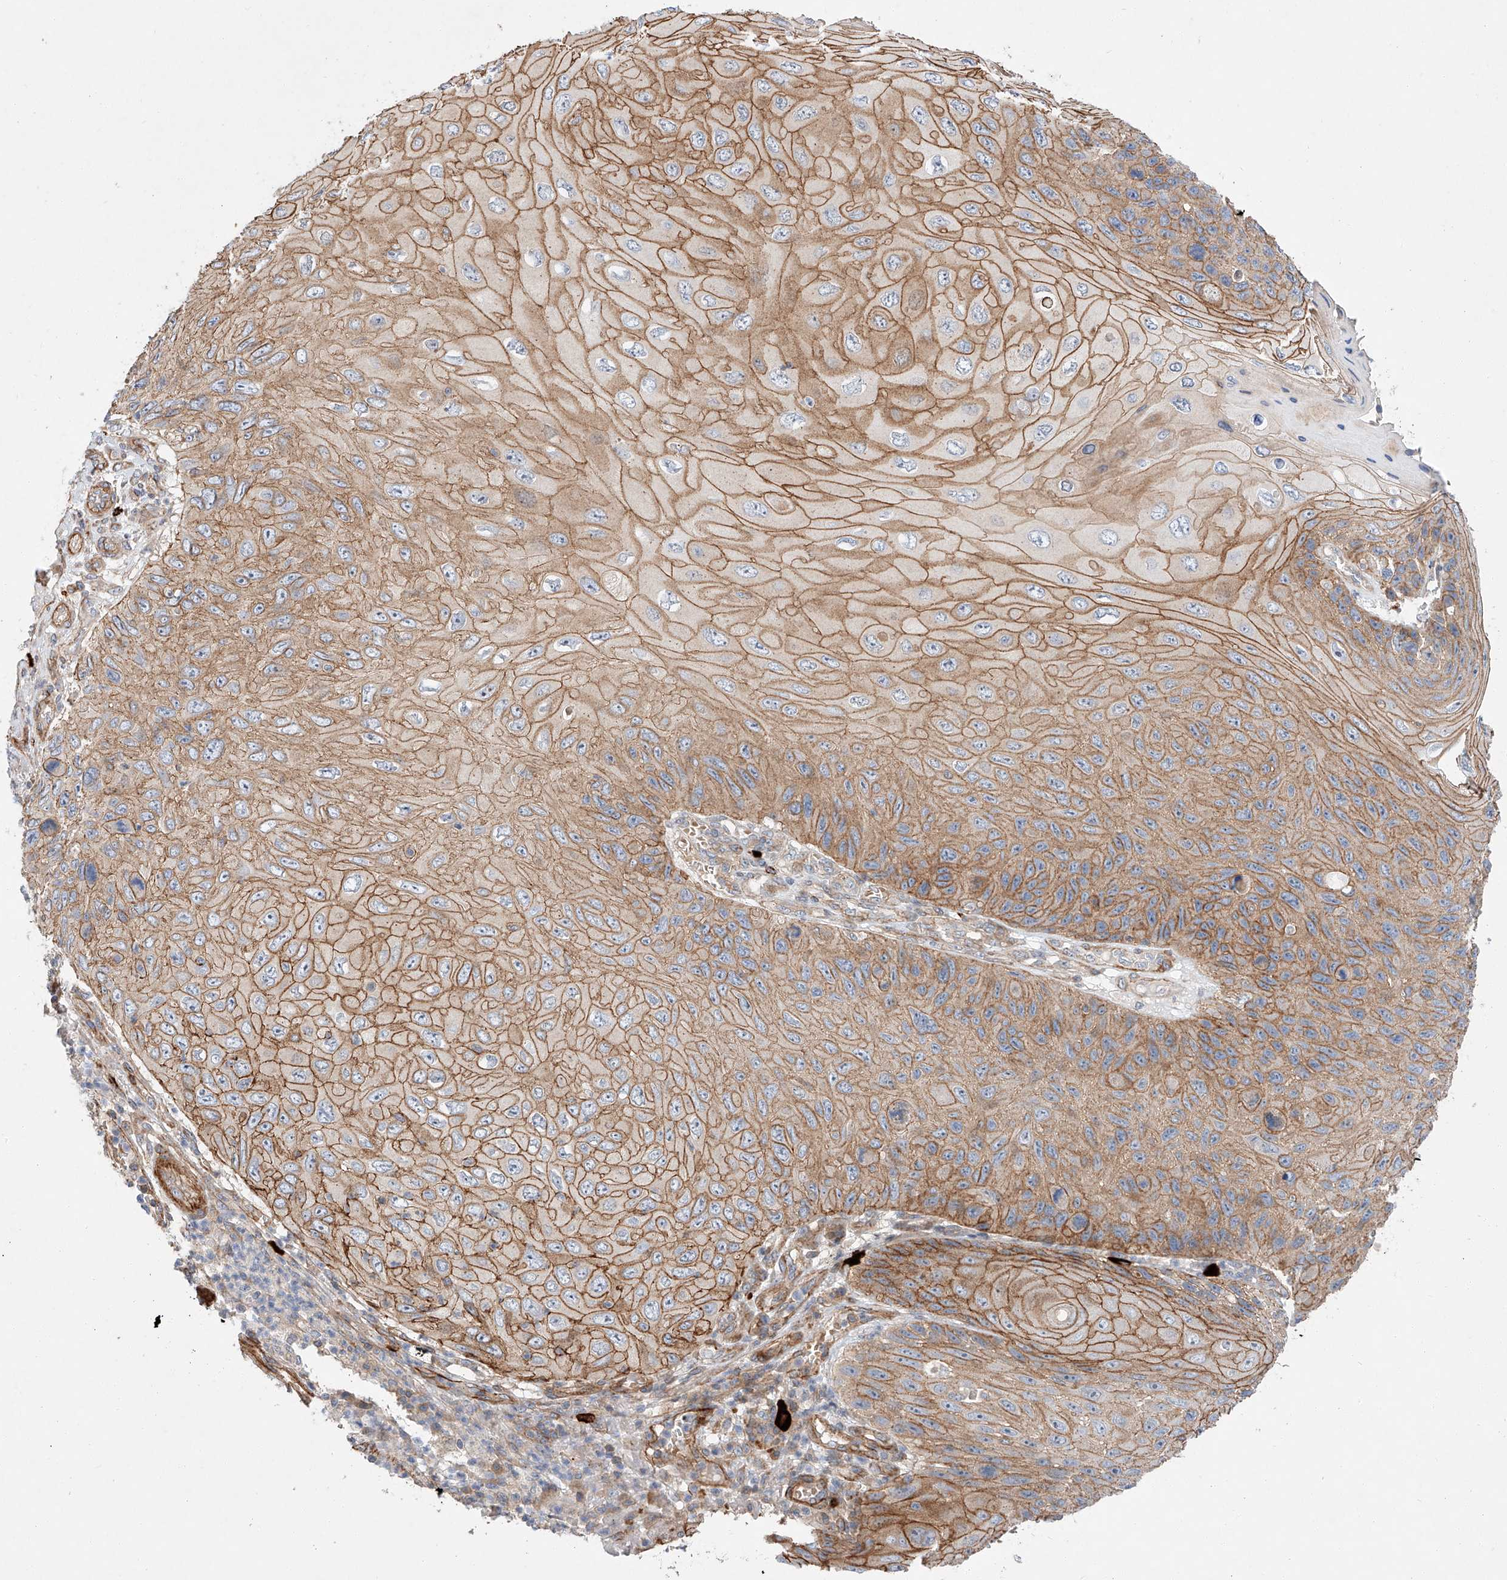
{"staining": {"intensity": "moderate", "quantity": ">75%", "location": "cytoplasmic/membranous"}, "tissue": "skin cancer", "cell_type": "Tumor cells", "image_type": "cancer", "snomed": [{"axis": "morphology", "description": "Squamous cell carcinoma, NOS"}, {"axis": "topography", "description": "Skin"}], "caption": "The image reveals staining of skin cancer, revealing moderate cytoplasmic/membranous protein staining (brown color) within tumor cells.", "gene": "MINDY4", "patient": {"sex": "female", "age": 88}}